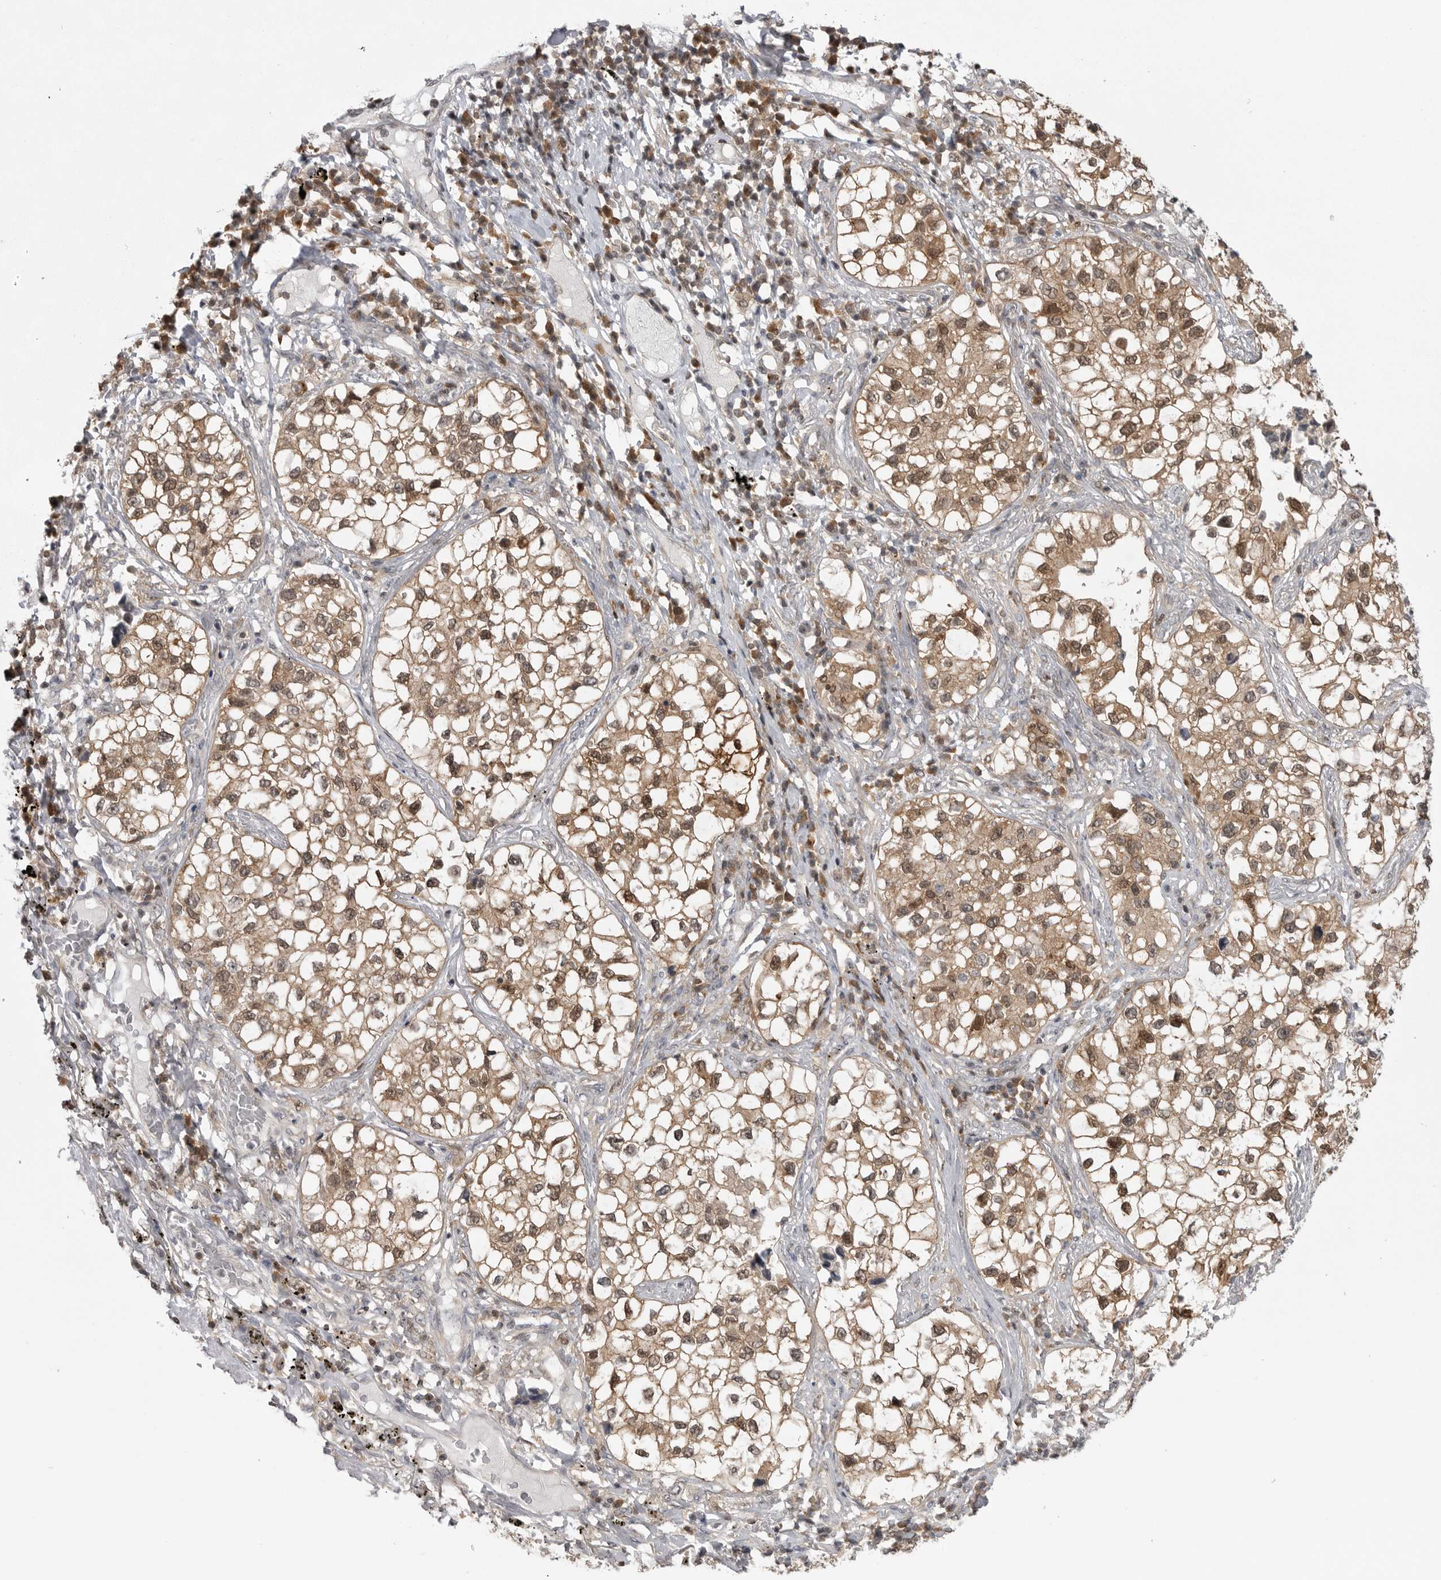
{"staining": {"intensity": "moderate", "quantity": ">75%", "location": "cytoplasmic/membranous,nuclear"}, "tissue": "lung cancer", "cell_type": "Tumor cells", "image_type": "cancer", "snomed": [{"axis": "morphology", "description": "Adenocarcinoma, NOS"}, {"axis": "topography", "description": "Lung"}], "caption": "Protein expression analysis of human lung cancer (adenocarcinoma) reveals moderate cytoplasmic/membranous and nuclear positivity in about >75% of tumor cells.", "gene": "MAPK13", "patient": {"sex": "male", "age": 63}}